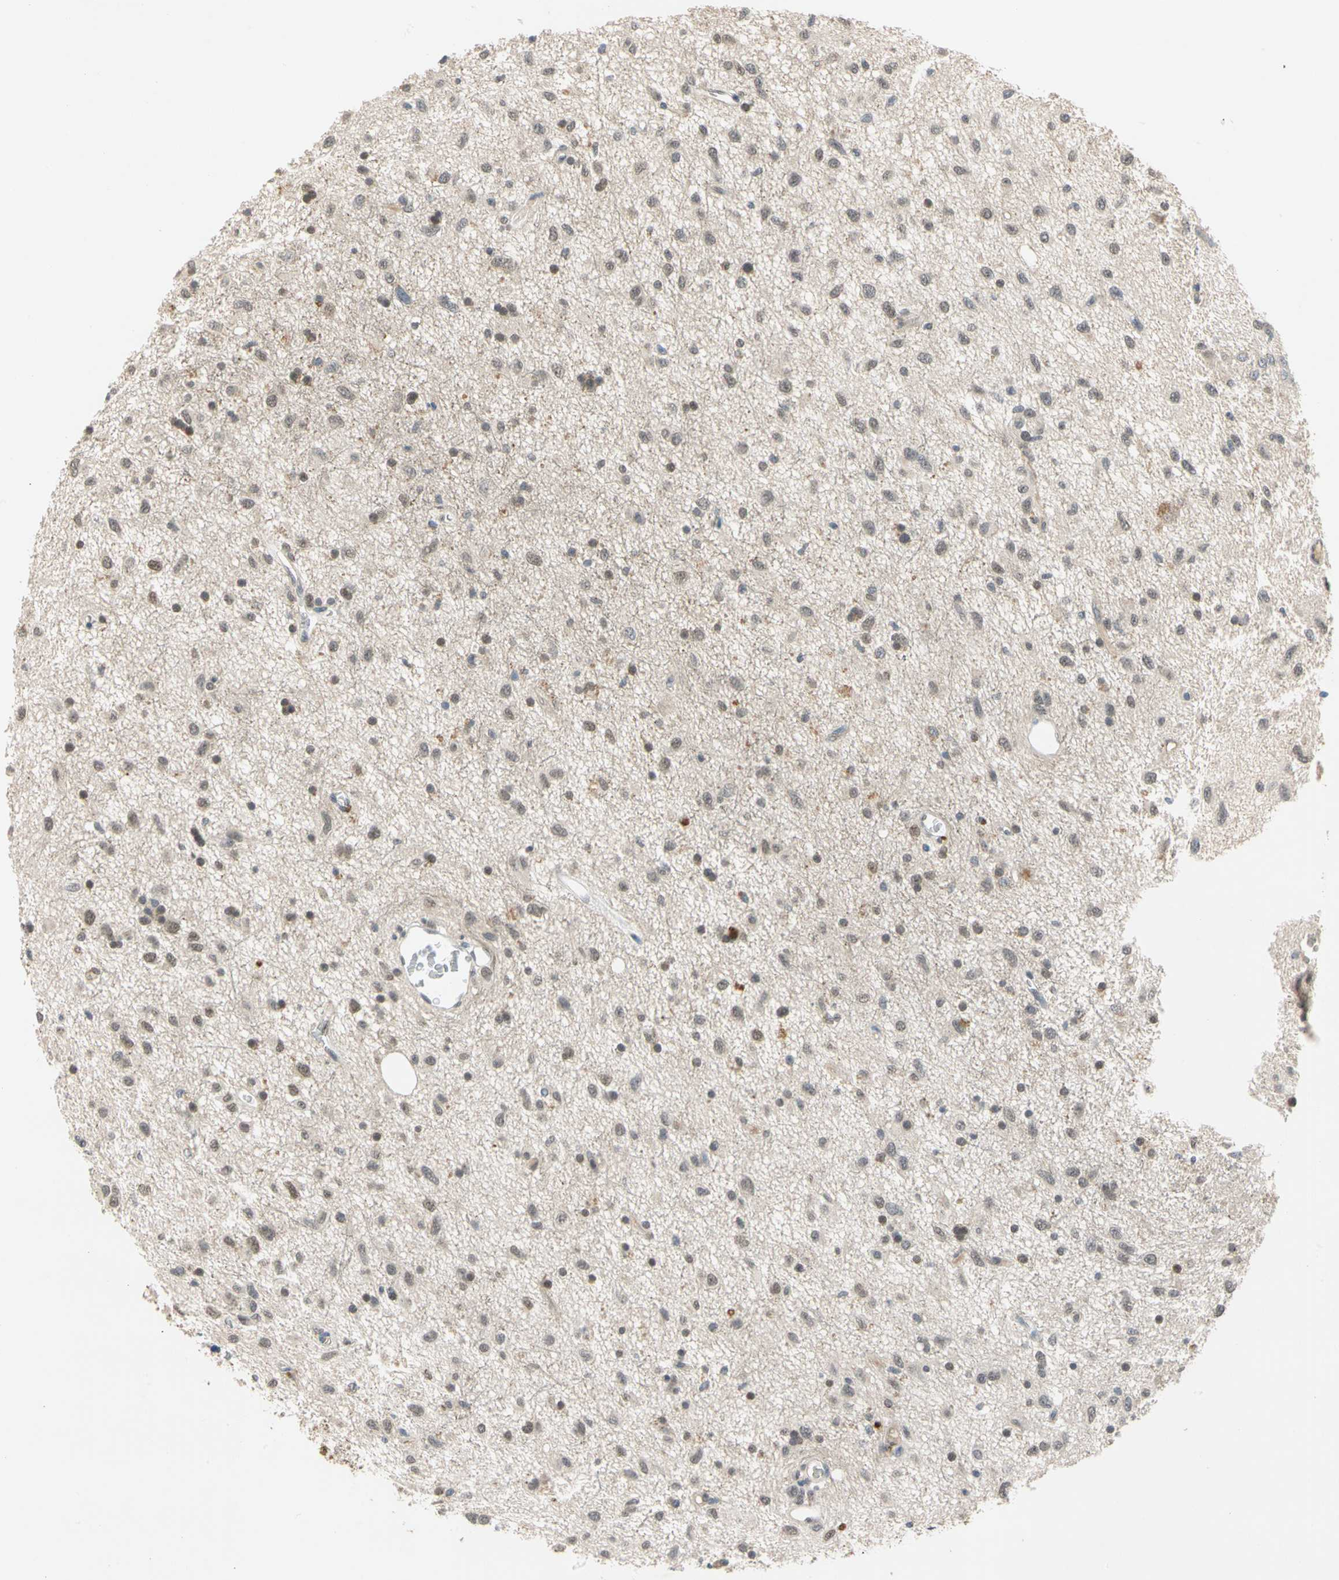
{"staining": {"intensity": "negative", "quantity": "none", "location": "none"}, "tissue": "glioma", "cell_type": "Tumor cells", "image_type": "cancer", "snomed": [{"axis": "morphology", "description": "Glioma, malignant, Low grade"}, {"axis": "topography", "description": "Brain"}], "caption": "There is no significant staining in tumor cells of glioma.", "gene": "RIOX2", "patient": {"sex": "male", "age": 77}}